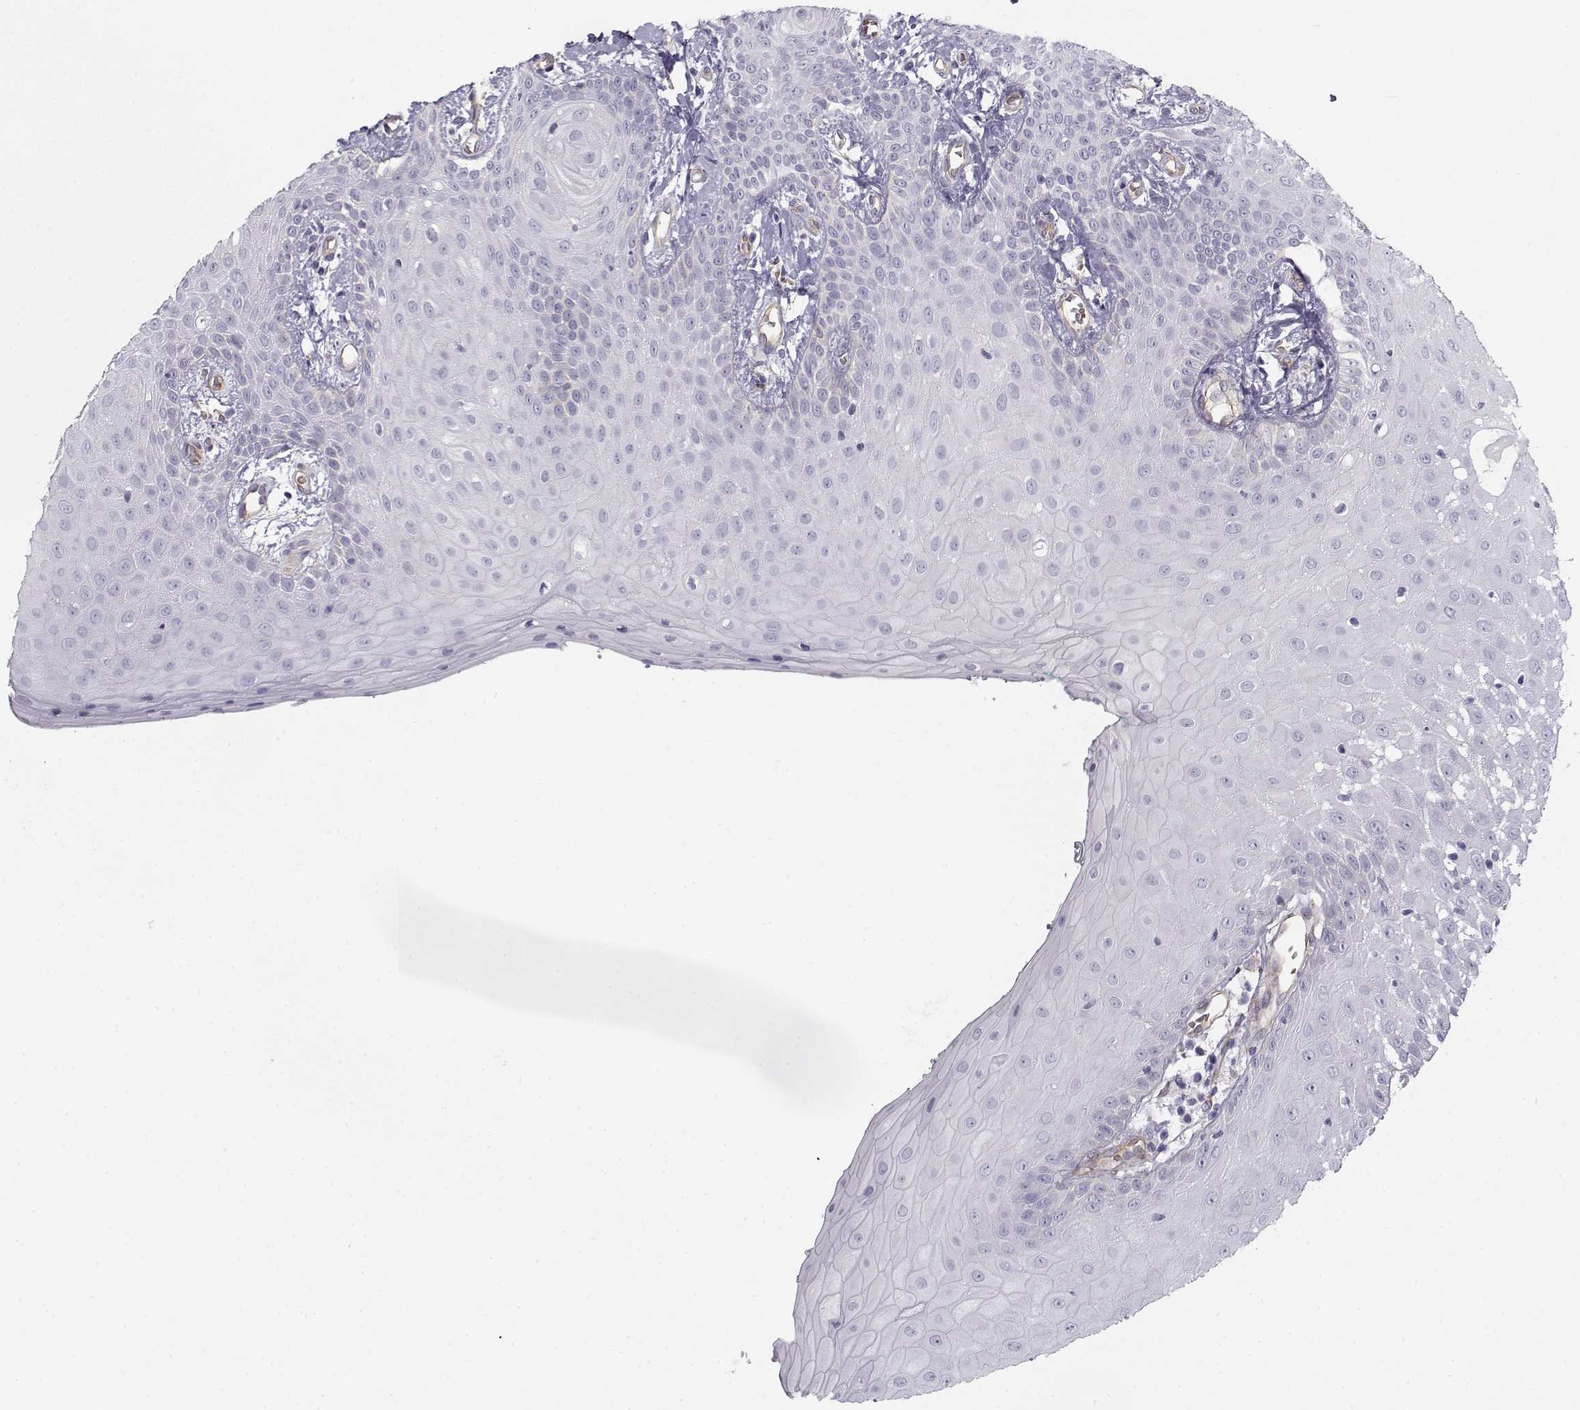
{"staining": {"intensity": "negative", "quantity": "none", "location": "none"}, "tissue": "head and neck cancer", "cell_type": "Tumor cells", "image_type": "cancer", "snomed": [{"axis": "morphology", "description": "Normal tissue, NOS"}, {"axis": "morphology", "description": "Squamous cell carcinoma, NOS"}, {"axis": "topography", "description": "Oral tissue"}, {"axis": "topography", "description": "Salivary gland"}, {"axis": "topography", "description": "Head-Neck"}], "caption": "Squamous cell carcinoma (head and neck) stained for a protein using IHC reveals no staining tumor cells.", "gene": "MYO1A", "patient": {"sex": "female", "age": 62}}